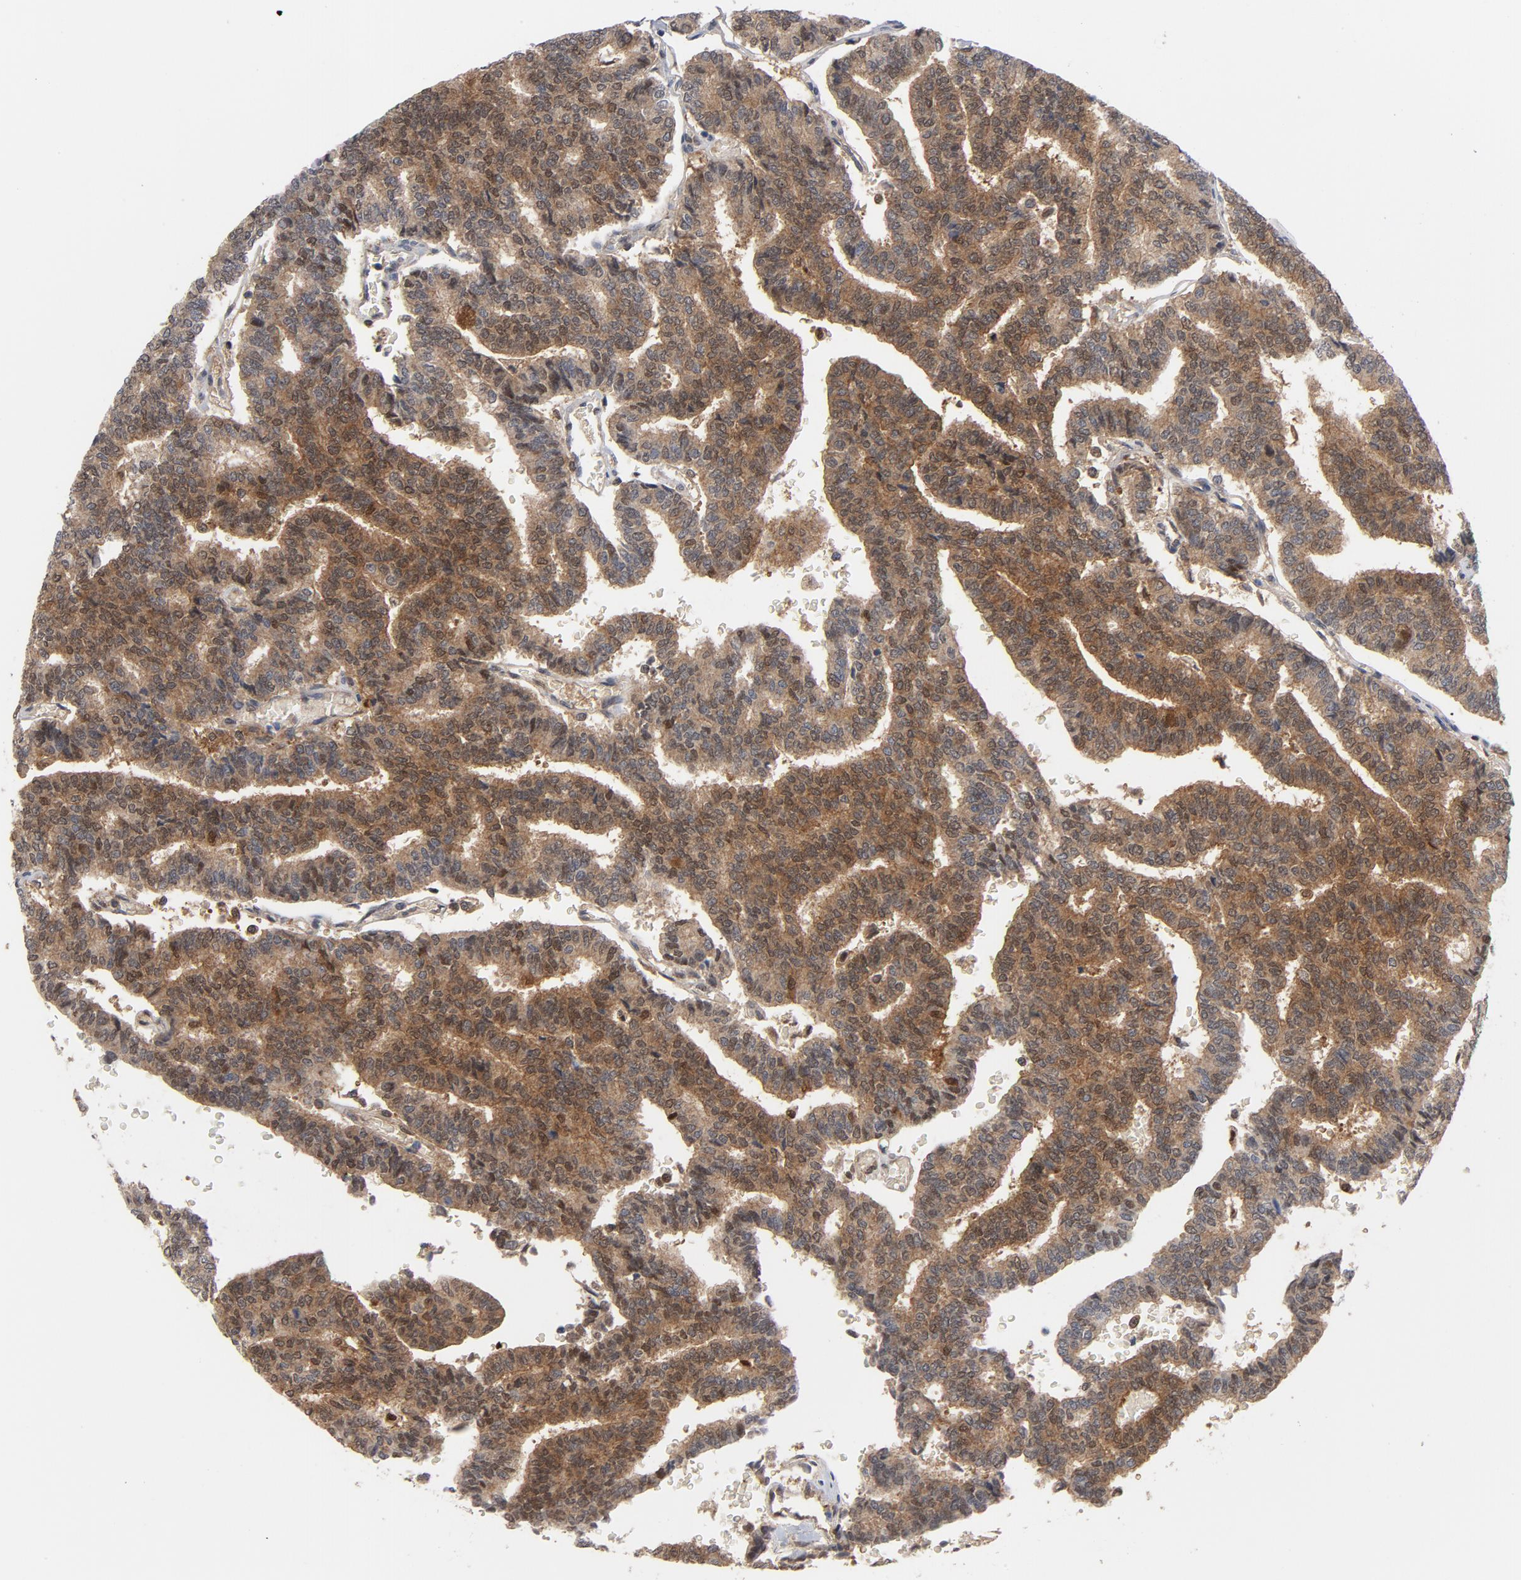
{"staining": {"intensity": "moderate", "quantity": ">75%", "location": "cytoplasmic/membranous,nuclear"}, "tissue": "thyroid cancer", "cell_type": "Tumor cells", "image_type": "cancer", "snomed": [{"axis": "morphology", "description": "Papillary adenocarcinoma, NOS"}, {"axis": "topography", "description": "Thyroid gland"}], "caption": "Human thyroid cancer stained with a brown dye demonstrates moderate cytoplasmic/membranous and nuclear positive staining in approximately >75% of tumor cells.", "gene": "PRDX1", "patient": {"sex": "female", "age": 35}}